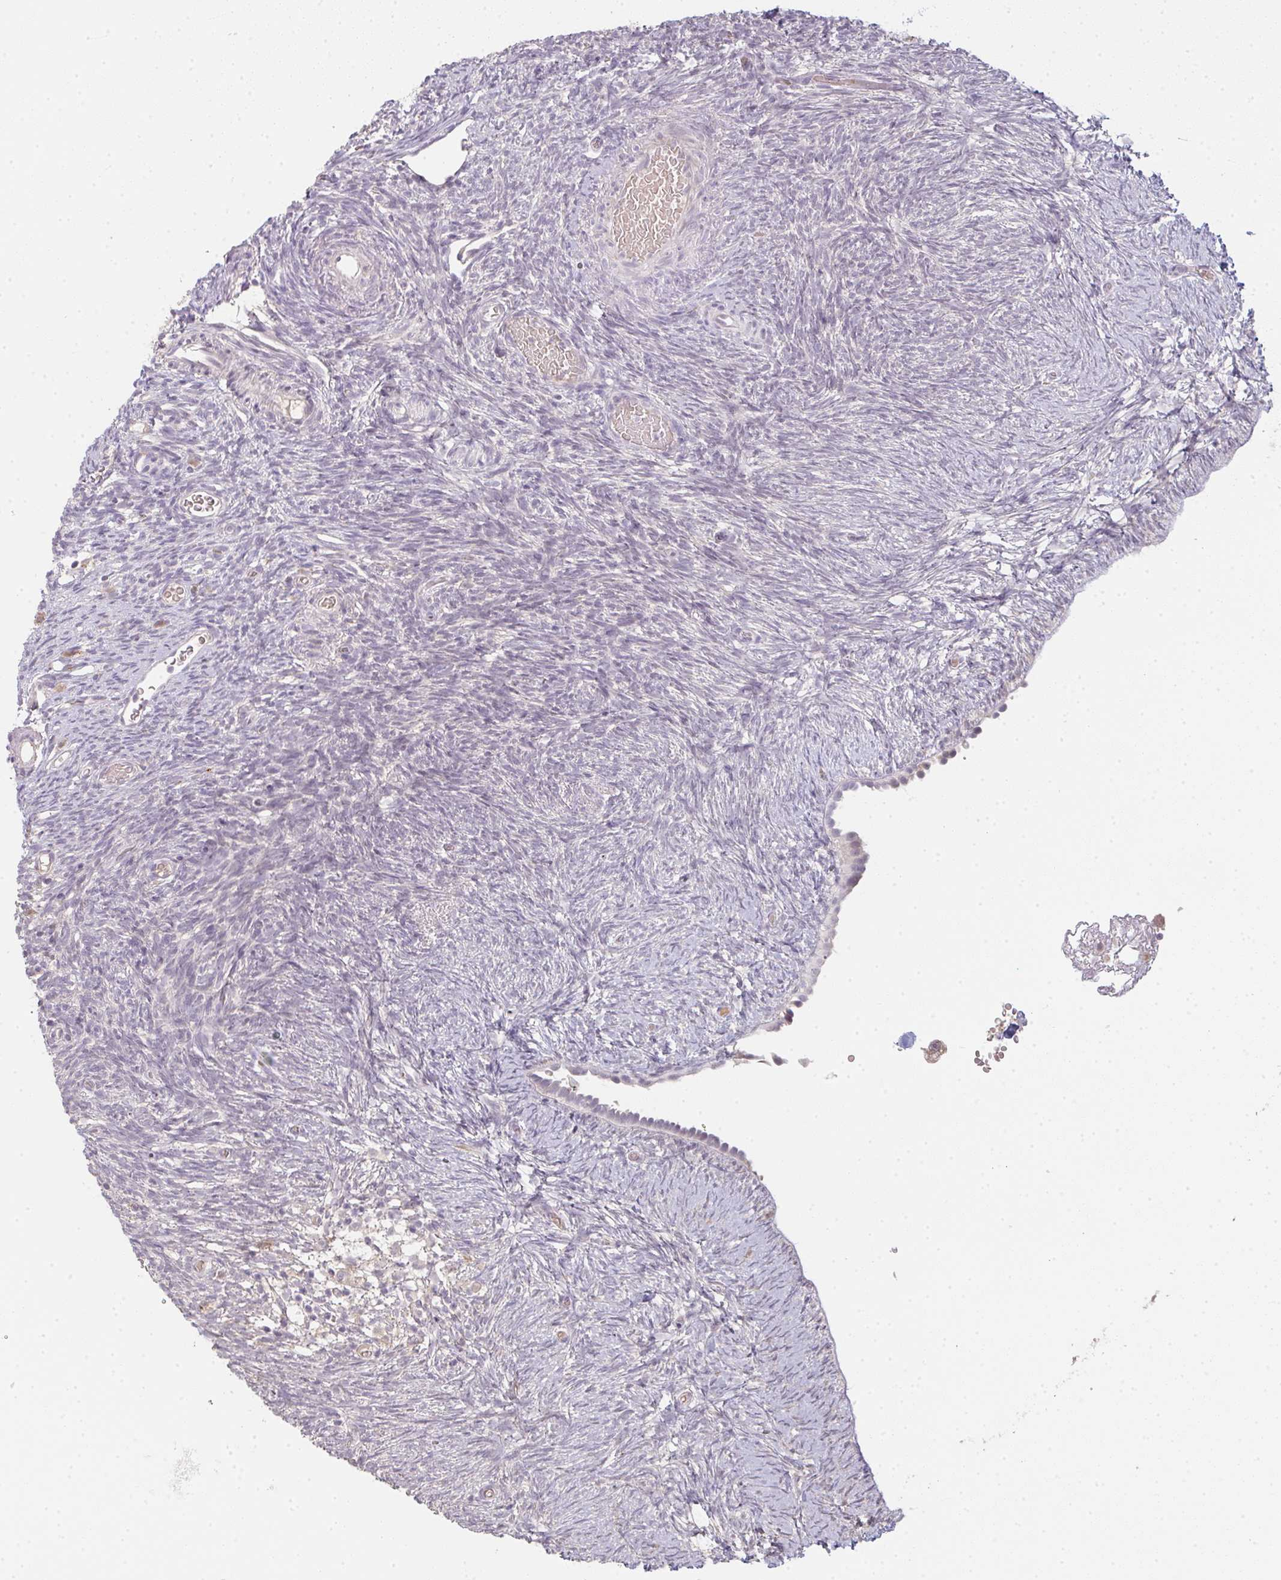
{"staining": {"intensity": "negative", "quantity": "none", "location": "none"}, "tissue": "ovary", "cell_type": "Follicle cells", "image_type": "normal", "snomed": [{"axis": "morphology", "description": "Normal tissue, NOS"}, {"axis": "topography", "description": "Ovary"}], "caption": "Ovary stained for a protein using immunohistochemistry (IHC) demonstrates no expression follicle cells.", "gene": "TMEM237", "patient": {"sex": "female", "age": 39}}